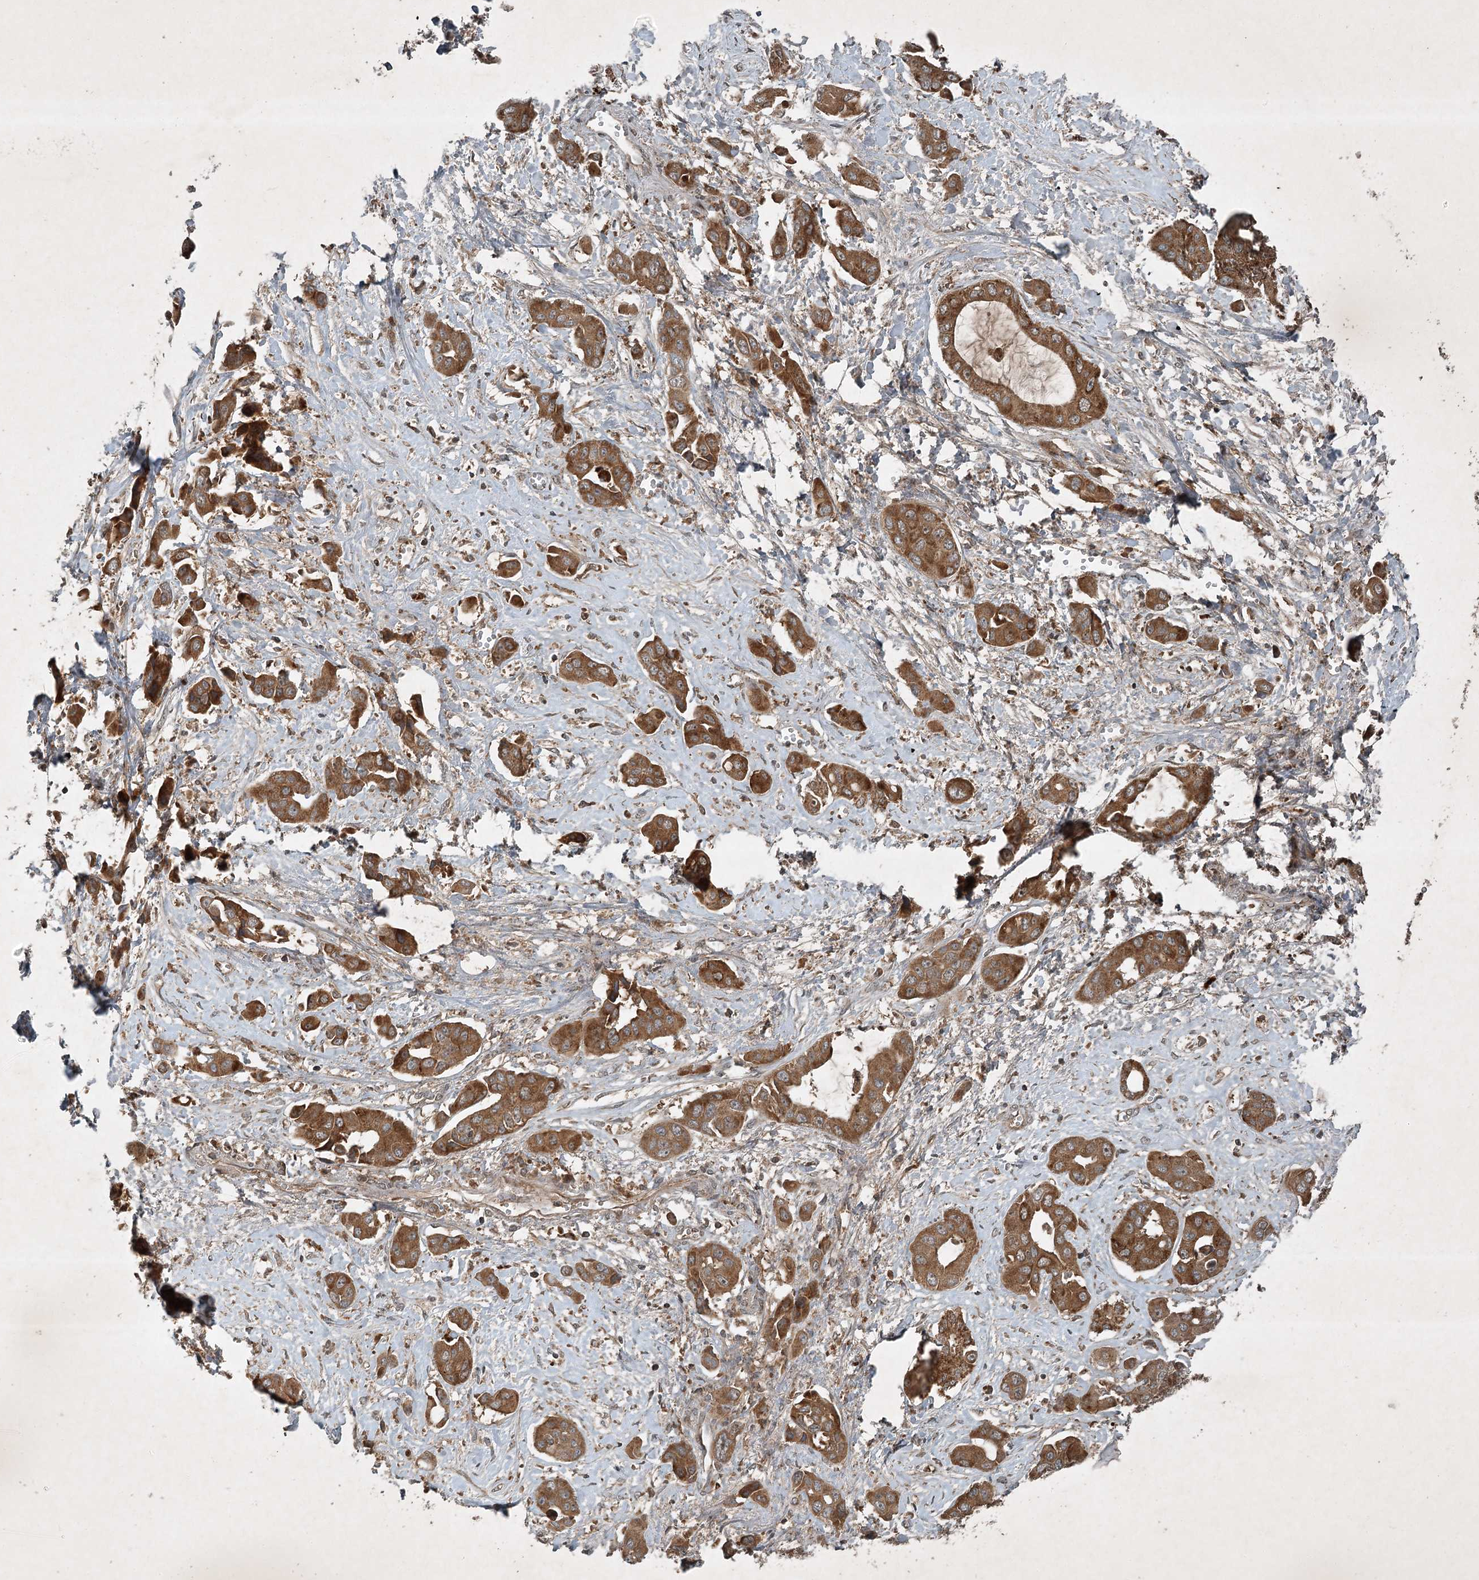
{"staining": {"intensity": "moderate", "quantity": ">75%", "location": "cytoplasmic/membranous"}, "tissue": "liver cancer", "cell_type": "Tumor cells", "image_type": "cancer", "snomed": [{"axis": "morphology", "description": "Cholangiocarcinoma"}, {"axis": "topography", "description": "Liver"}], "caption": "Liver cancer stained with a brown dye reveals moderate cytoplasmic/membranous positive expression in approximately >75% of tumor cells.", "gene": "UNC93A", "patient": {"sex": "female", "age": 52}}